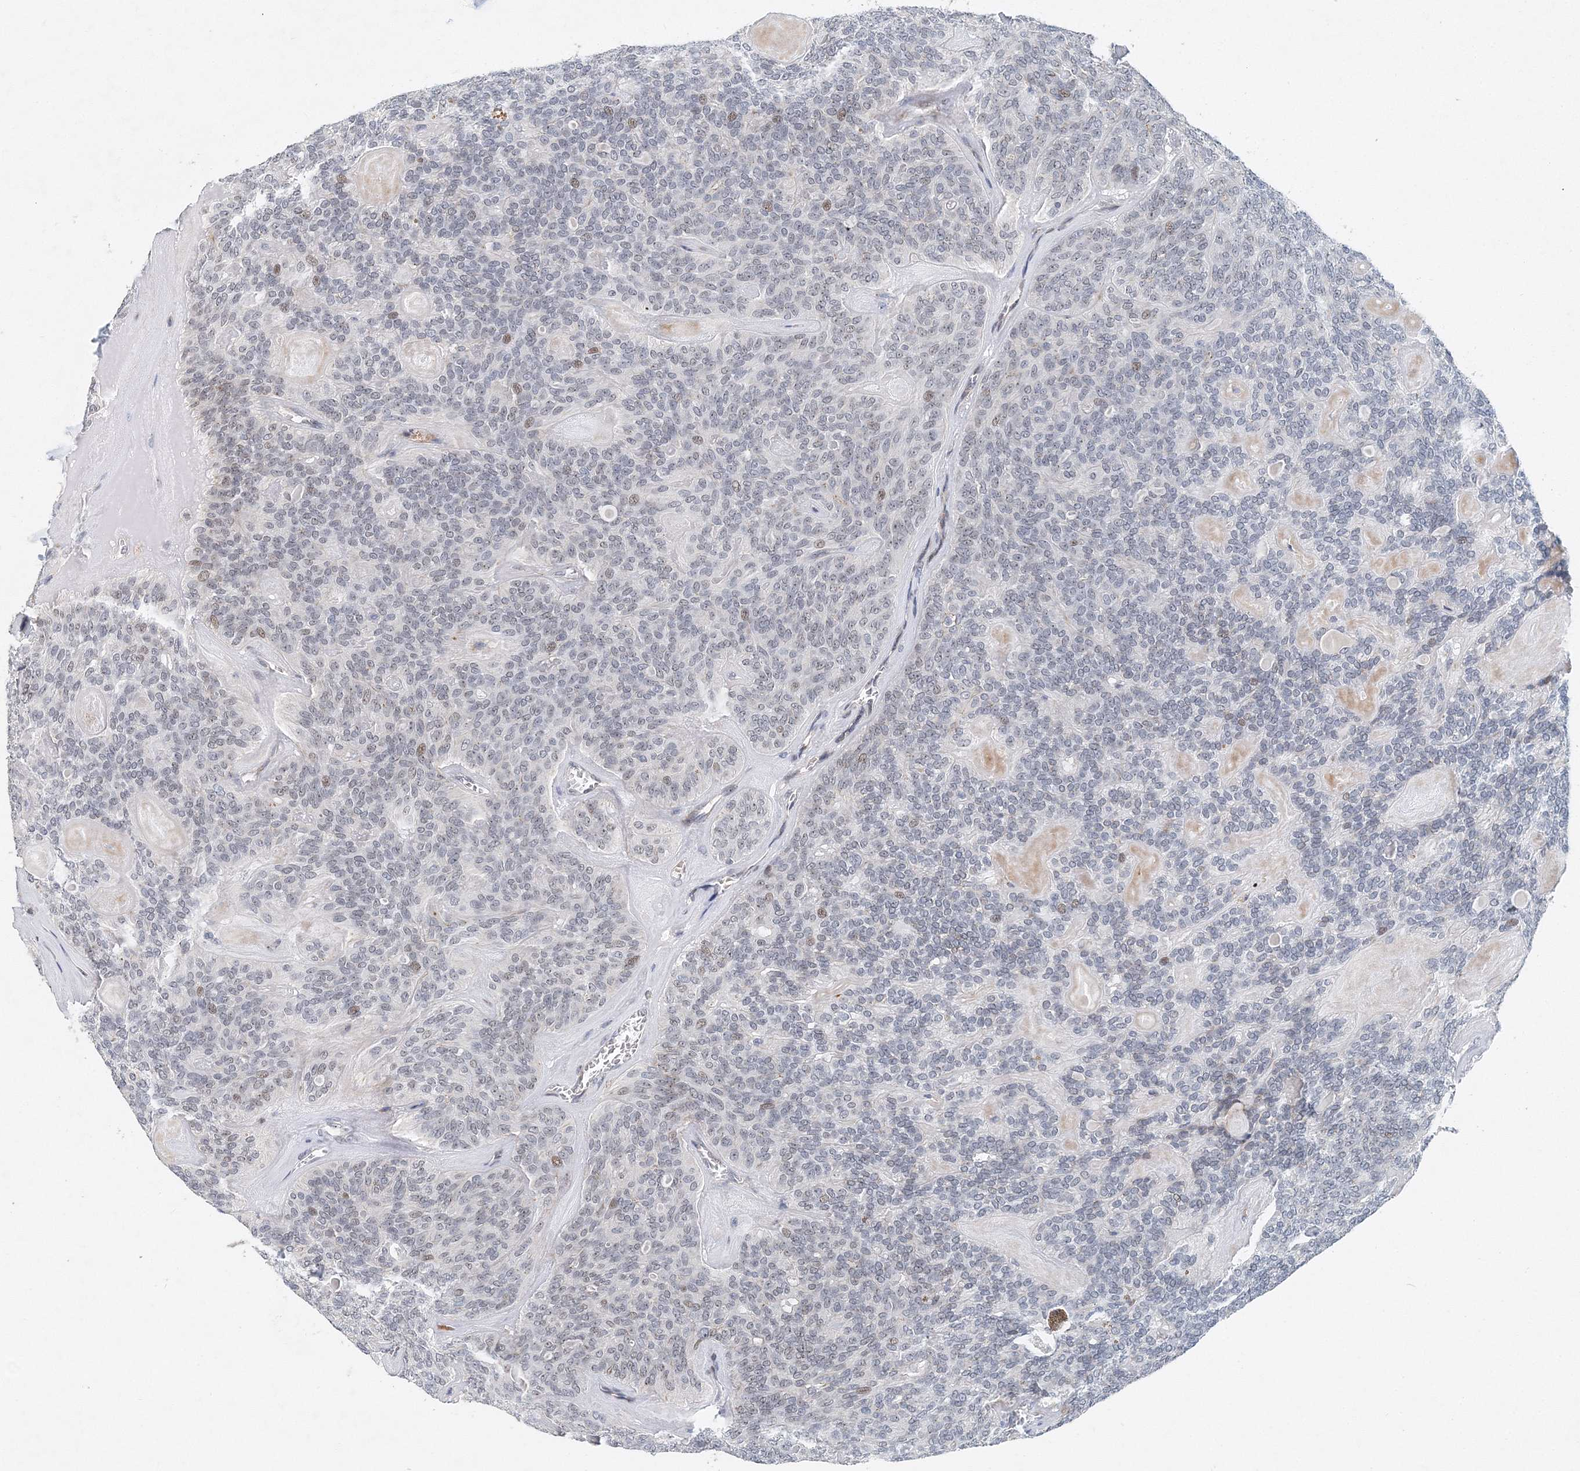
{"staining": {"intensity": "moderate", "quantity": "<25%", "location": "nuclear"}, "tissue": "head and neck cancer", "cell_type": "Tumor cells", "image_type": "cancer", "snomed": [{"axis": "morphology", "description": "Adenocarcinoma, NOS"}, {"axis": "topography", "description": "Head-Neck"}], "caption": "IHC of human head and neck adenocarcinoma shows low levels of moderate nuclear positivity in approximately <25% of tumor cells. (Stains: DAB (3,3'-diaminobenzidine) in brown, nuclei in blue, Microscopy: brightfield microscopy at high magnification).", "gene": "UIMC1", "patient": {"sex": "male", "age": 66}}